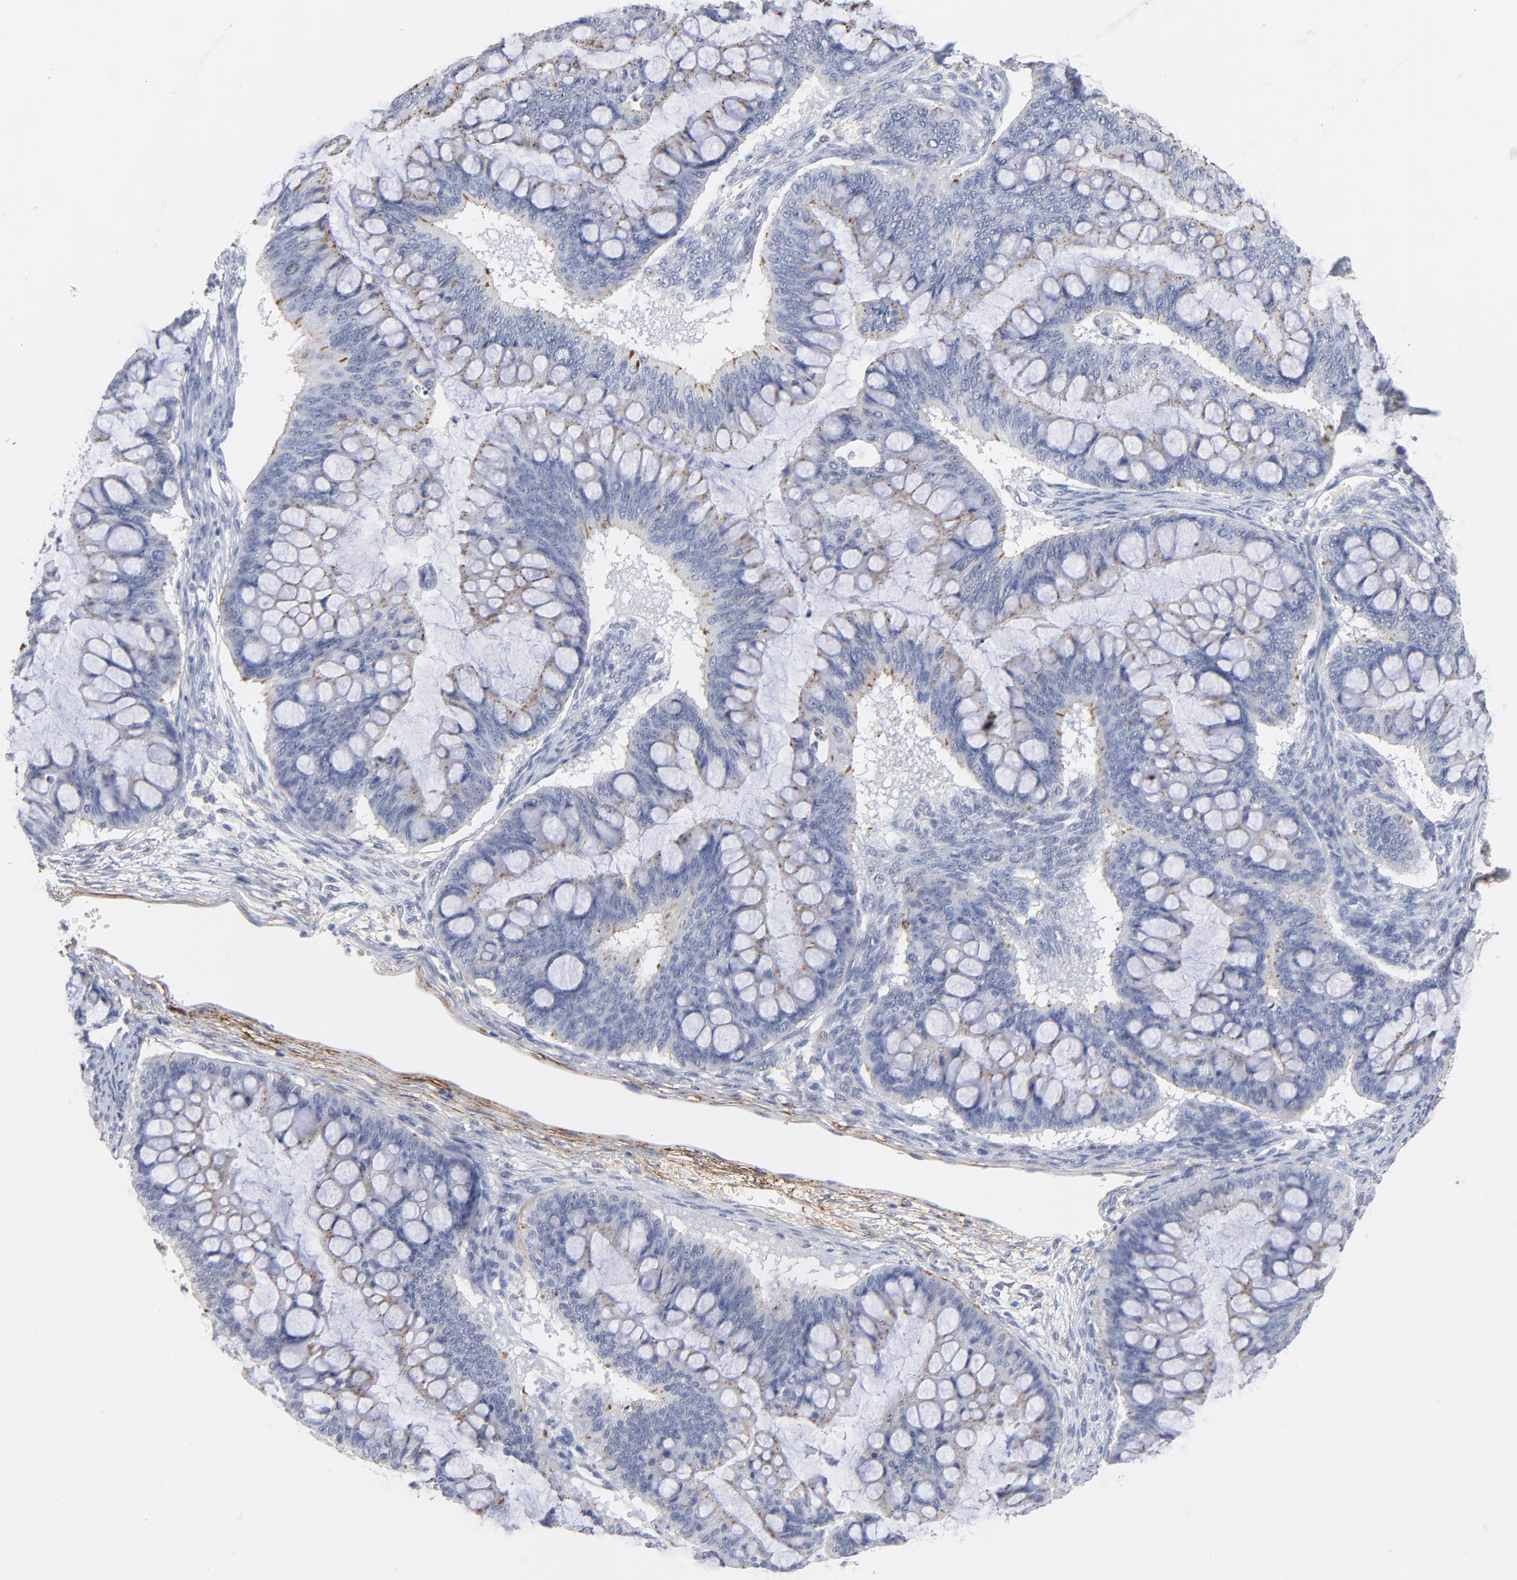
{"staining": {"intensity": "moderate", "quantity": "<25%", "location": "cytoplasmic/membranous"}, "tissue": "ovarian cancer", "cell_type": "Tumor cells", "image_type": "cancer", "snomed": [{"axis": "morphology", "description": "Cystadenocarcinoma, mucinous, NOS"}, {"axis": "topography", "description": "Ovary"}], "caption": "Immunohistochemical staining of human ovarian cancer (mucinous cystadenocarcinoma) exhibits low levels of moderate cytoplasmic/membranous expression in about <25% of tumor cells.", "gene": "LTBP2", "patient": {"sex": "female", "age": 73}}